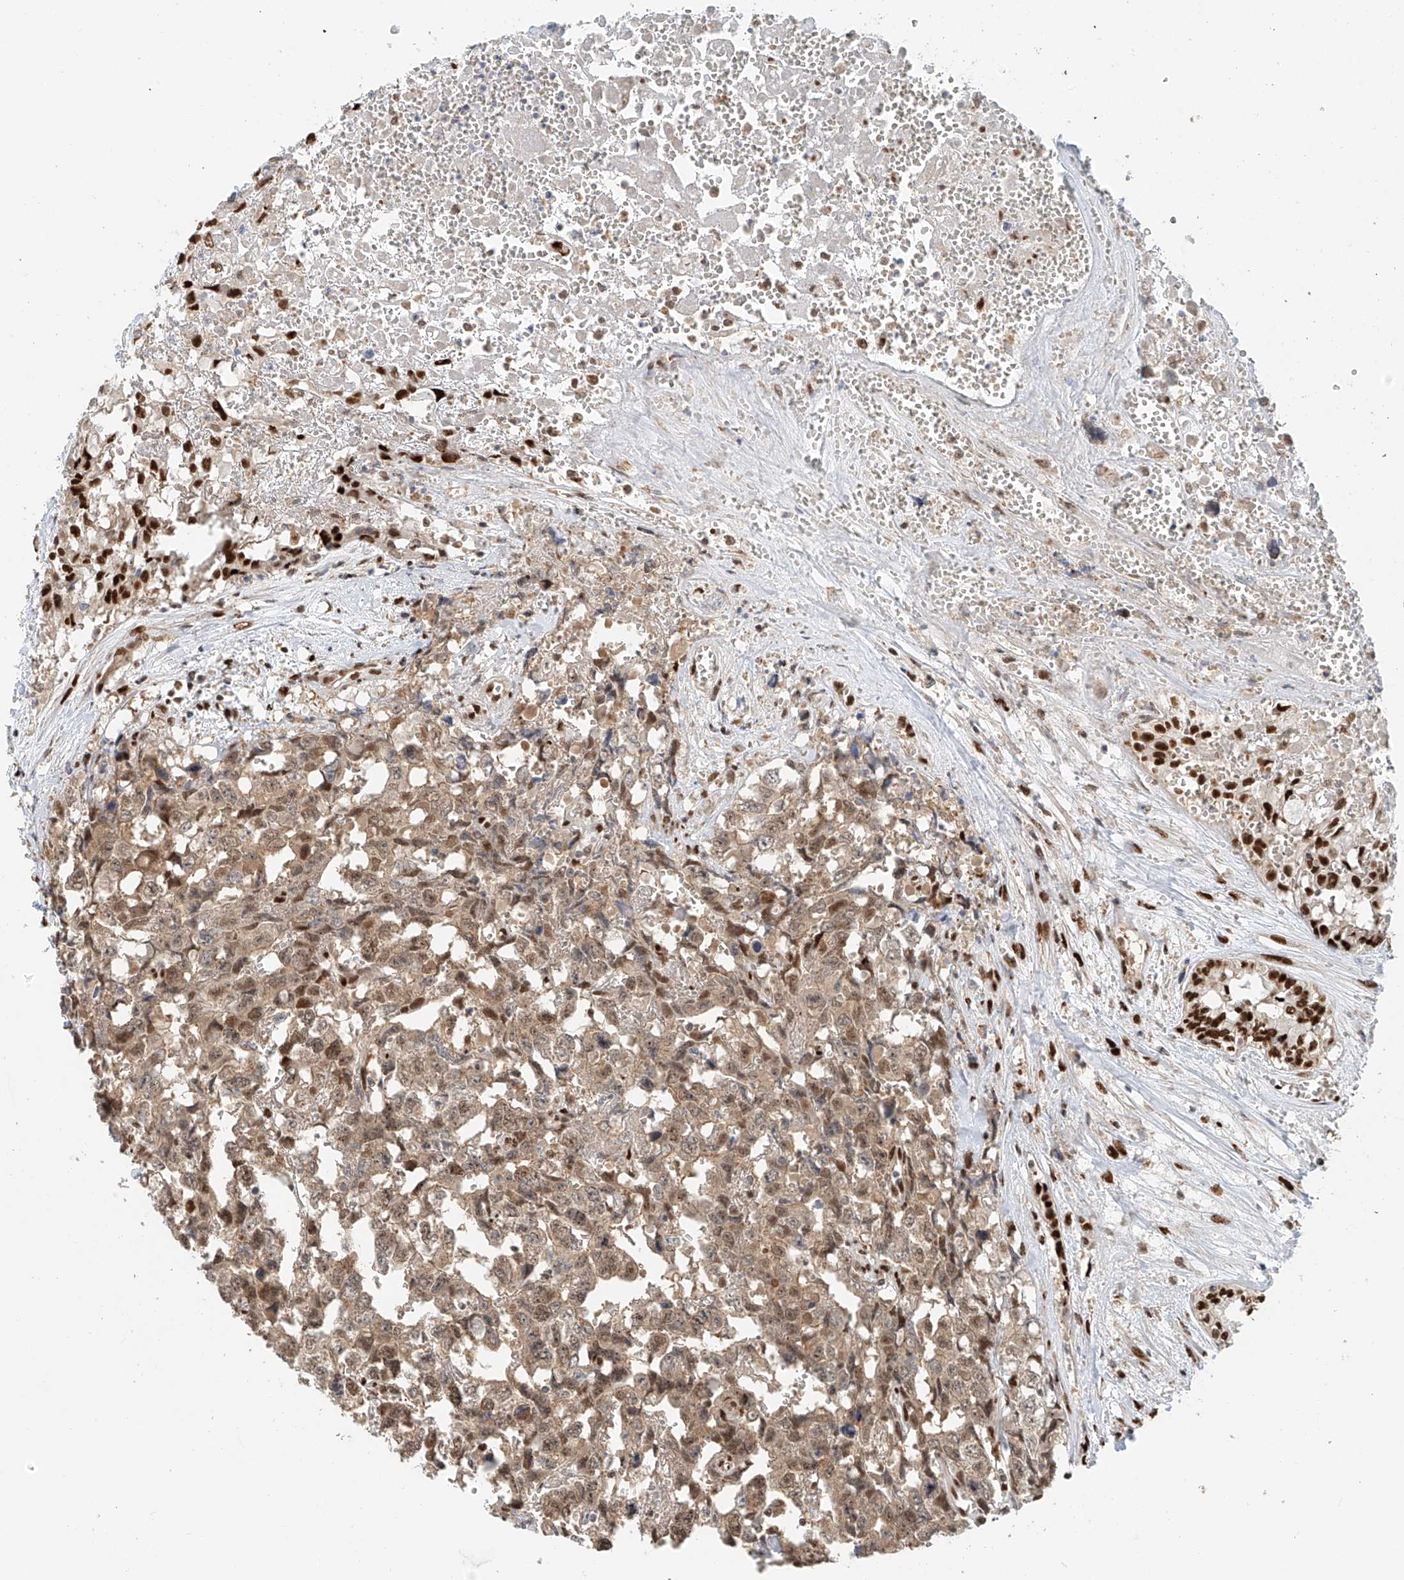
{"staining": {"intensity": "moderate", "quantity": ">75%", "location": "cytoplasmic/membranous,nuclear"}, "tissue": "testis cancer", "cell_type": "Tumor cells", "image_type": "cancer", "snomed": [{"axis": "morphology", "description": "Carcinoma, Embryonal, NOS"}, {"axis": "topography", "description": "Testis"}], "caption": "A histopathology image showing moderate cytoplasmic/membranous and nuclear expression in about >75% of tumor cells in embryonal carcinoma (testis), as visualized by brown immunohistochemical staining.", "gene": "ZNF514", "patient": {"sex": "male", "age": 31}}